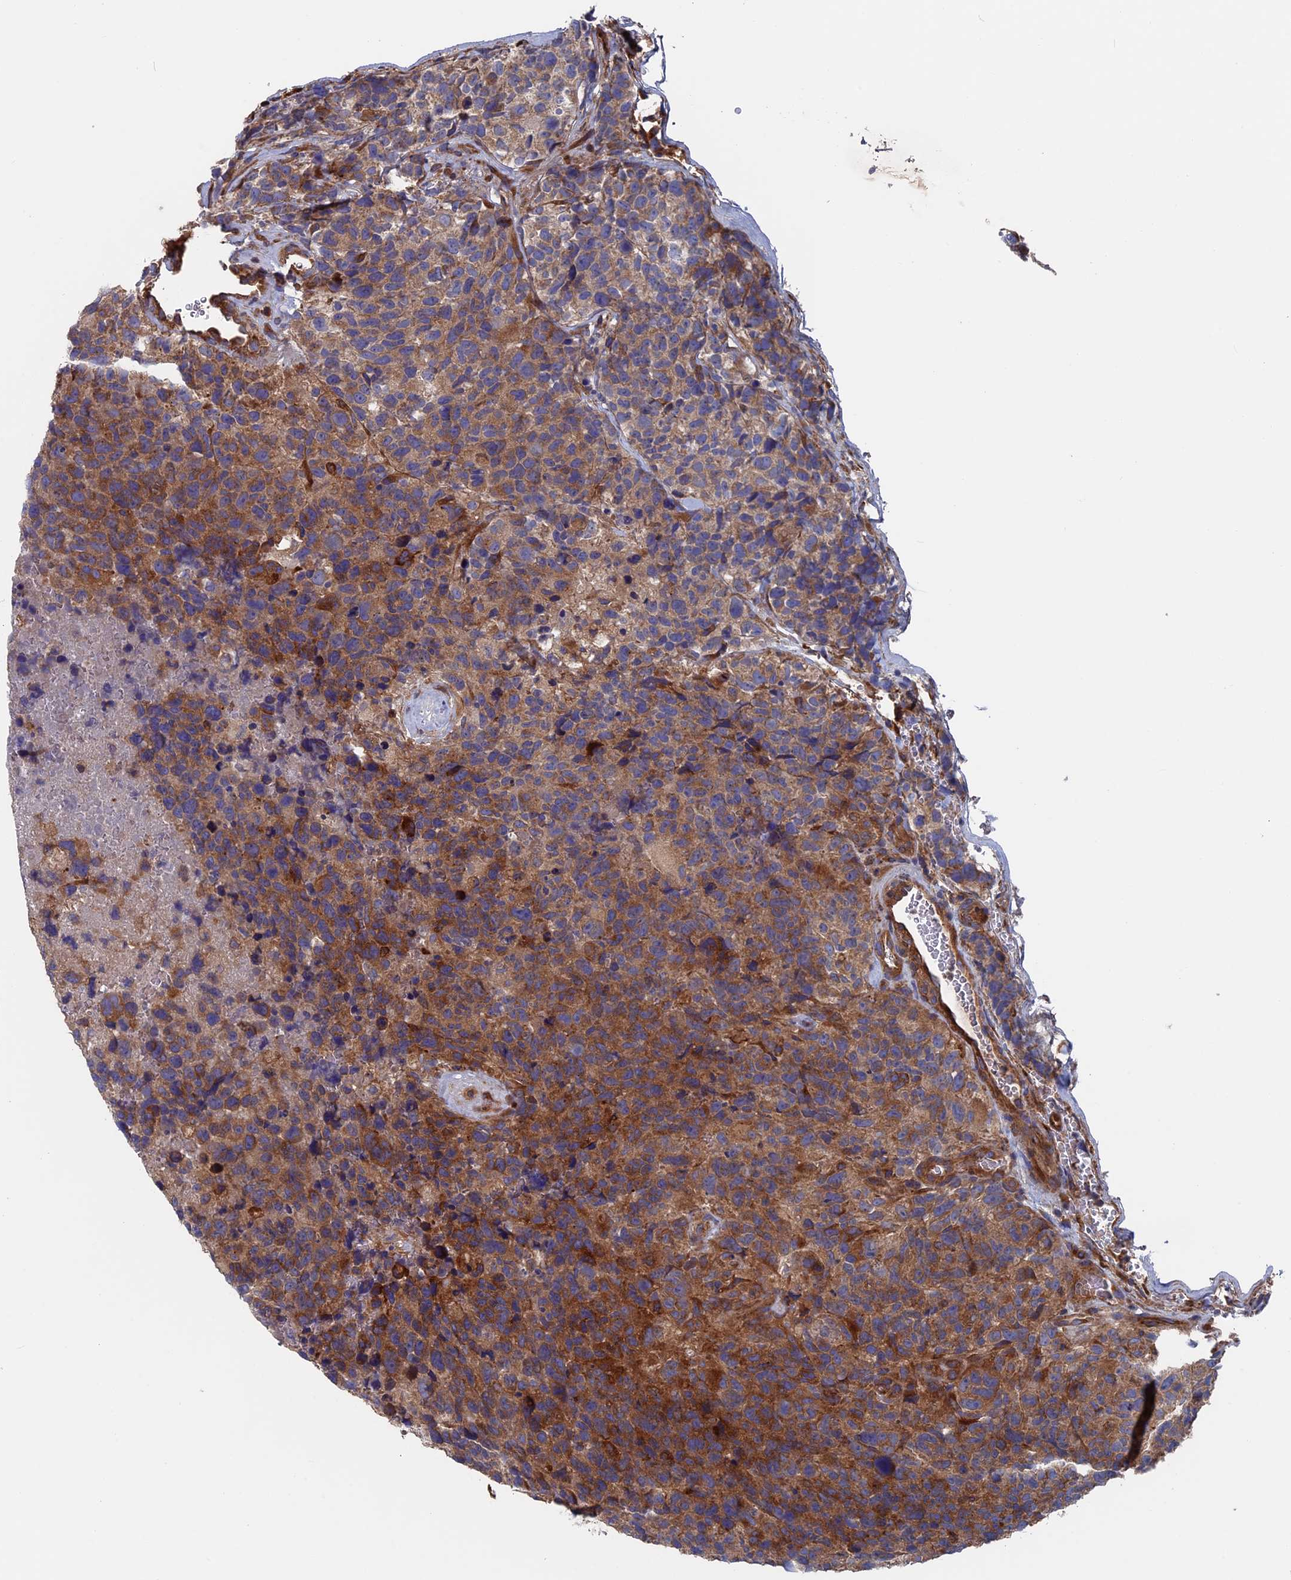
{"staining": {"intensity": "moderate", "quantity": ">75%", "location": "cytoplasmic/membranous"}, "tissue": "glioma", "cell_type": "Tumor cells", "image_type": "cancer", "snomed": [{"axis": "morphology", "description": "Glioma, malignant, High grade"}, {"axis": "topography", "description": "Brain"}], "caption": "Brown immunohistochemical staining in glioma reveals moderate cytoplasmic/membranous expression in about >75% of tumor cells.", "gene": "DNAJC3", "patient": {"sex": "male", "age": 69}}